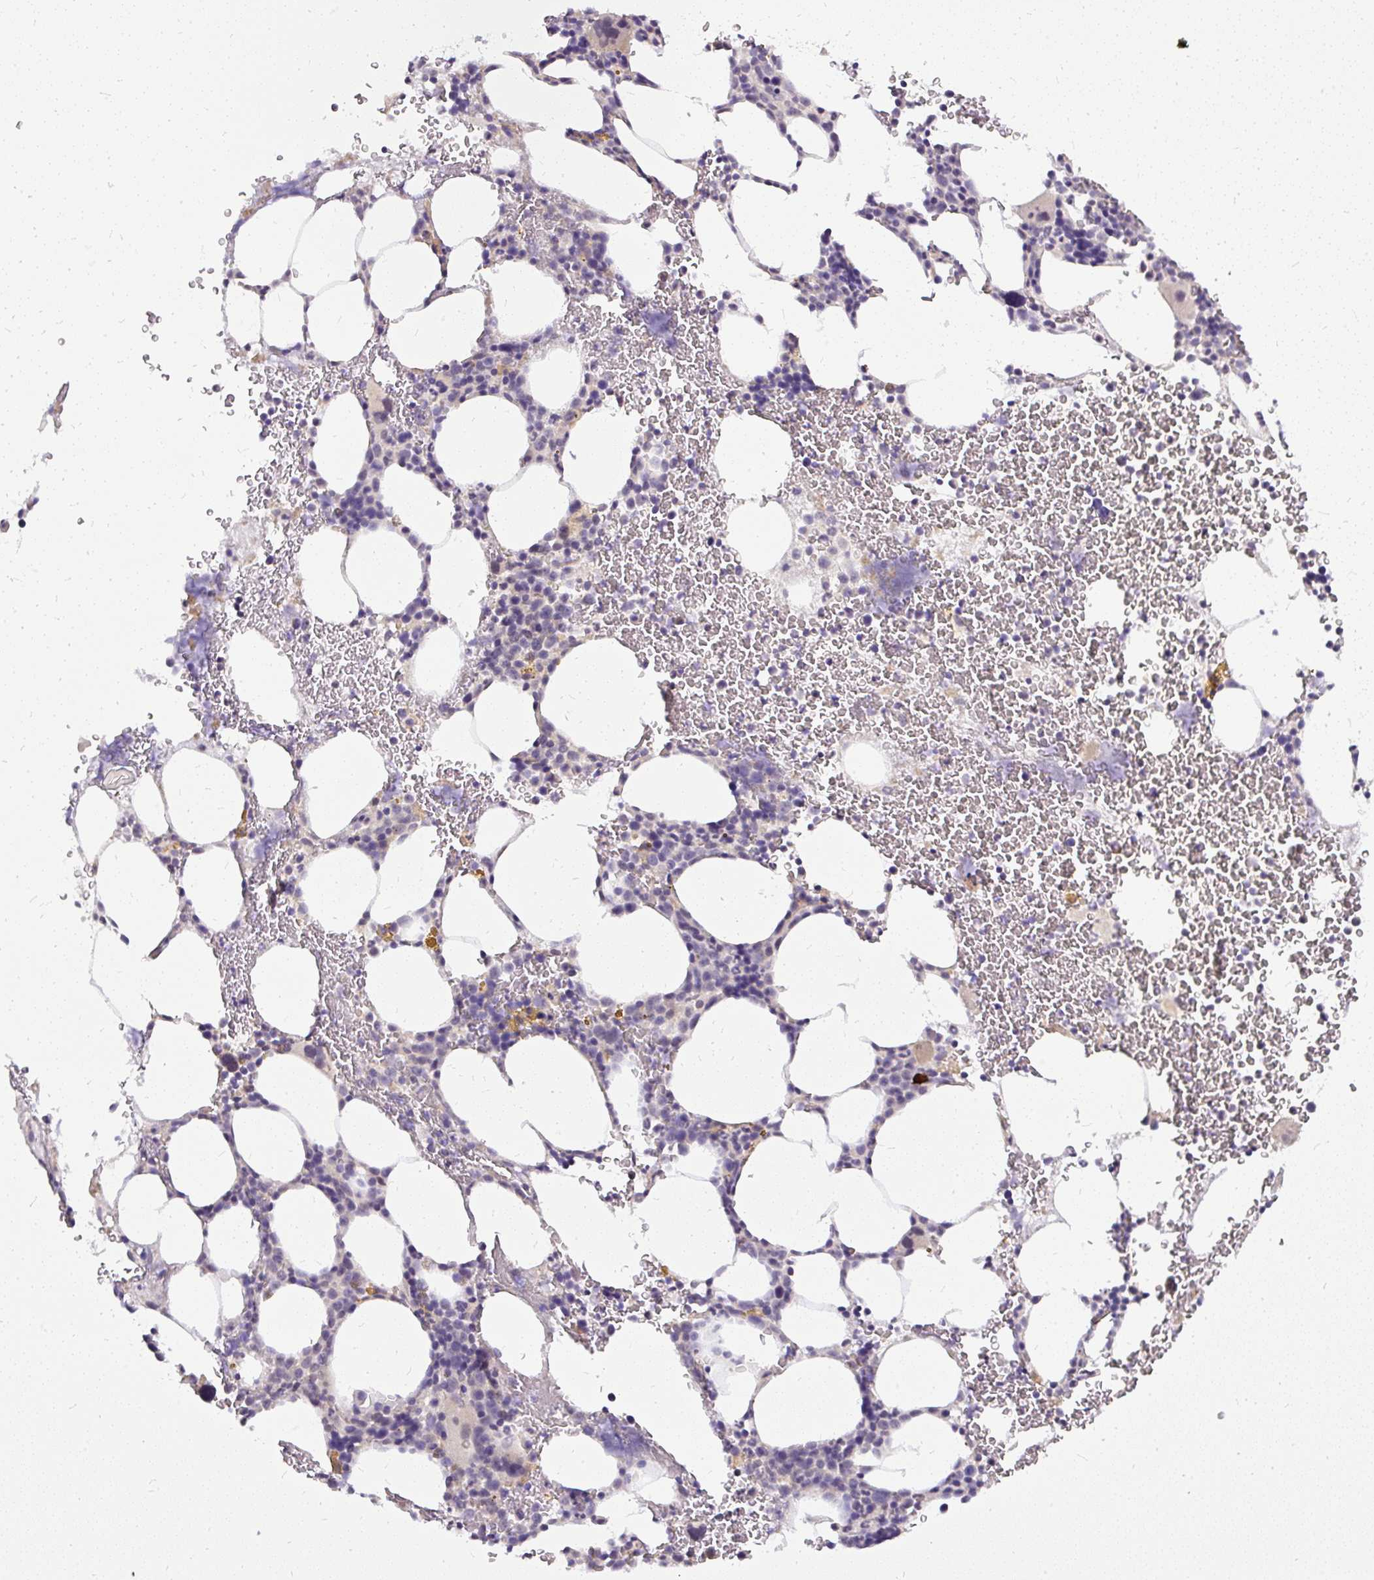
{"staining": {"intensity": "negative", "quantity": "none", "location": "none"}, "tissue": "bone marrow", "cell_type": "Hematopoietic cells", "image_type": "normal", "snomed": [{"axis": "morphology", "description": "Normal tissue, NOS"}, {"axis": "topography", "description": "Bone marrow"}], "caption": "An immunohistochemistry (IHC) photomicrograph of benign bone marrow is shown. There is no staining in hematopoietic cells of bone marrow. (DAB (3,3'-diaminobenzidine) immunohistochemistry (IHC) with hematoxylin counter stain).", "gene": "FAM117B", "patient": {"sex": "male", "age": 62}}